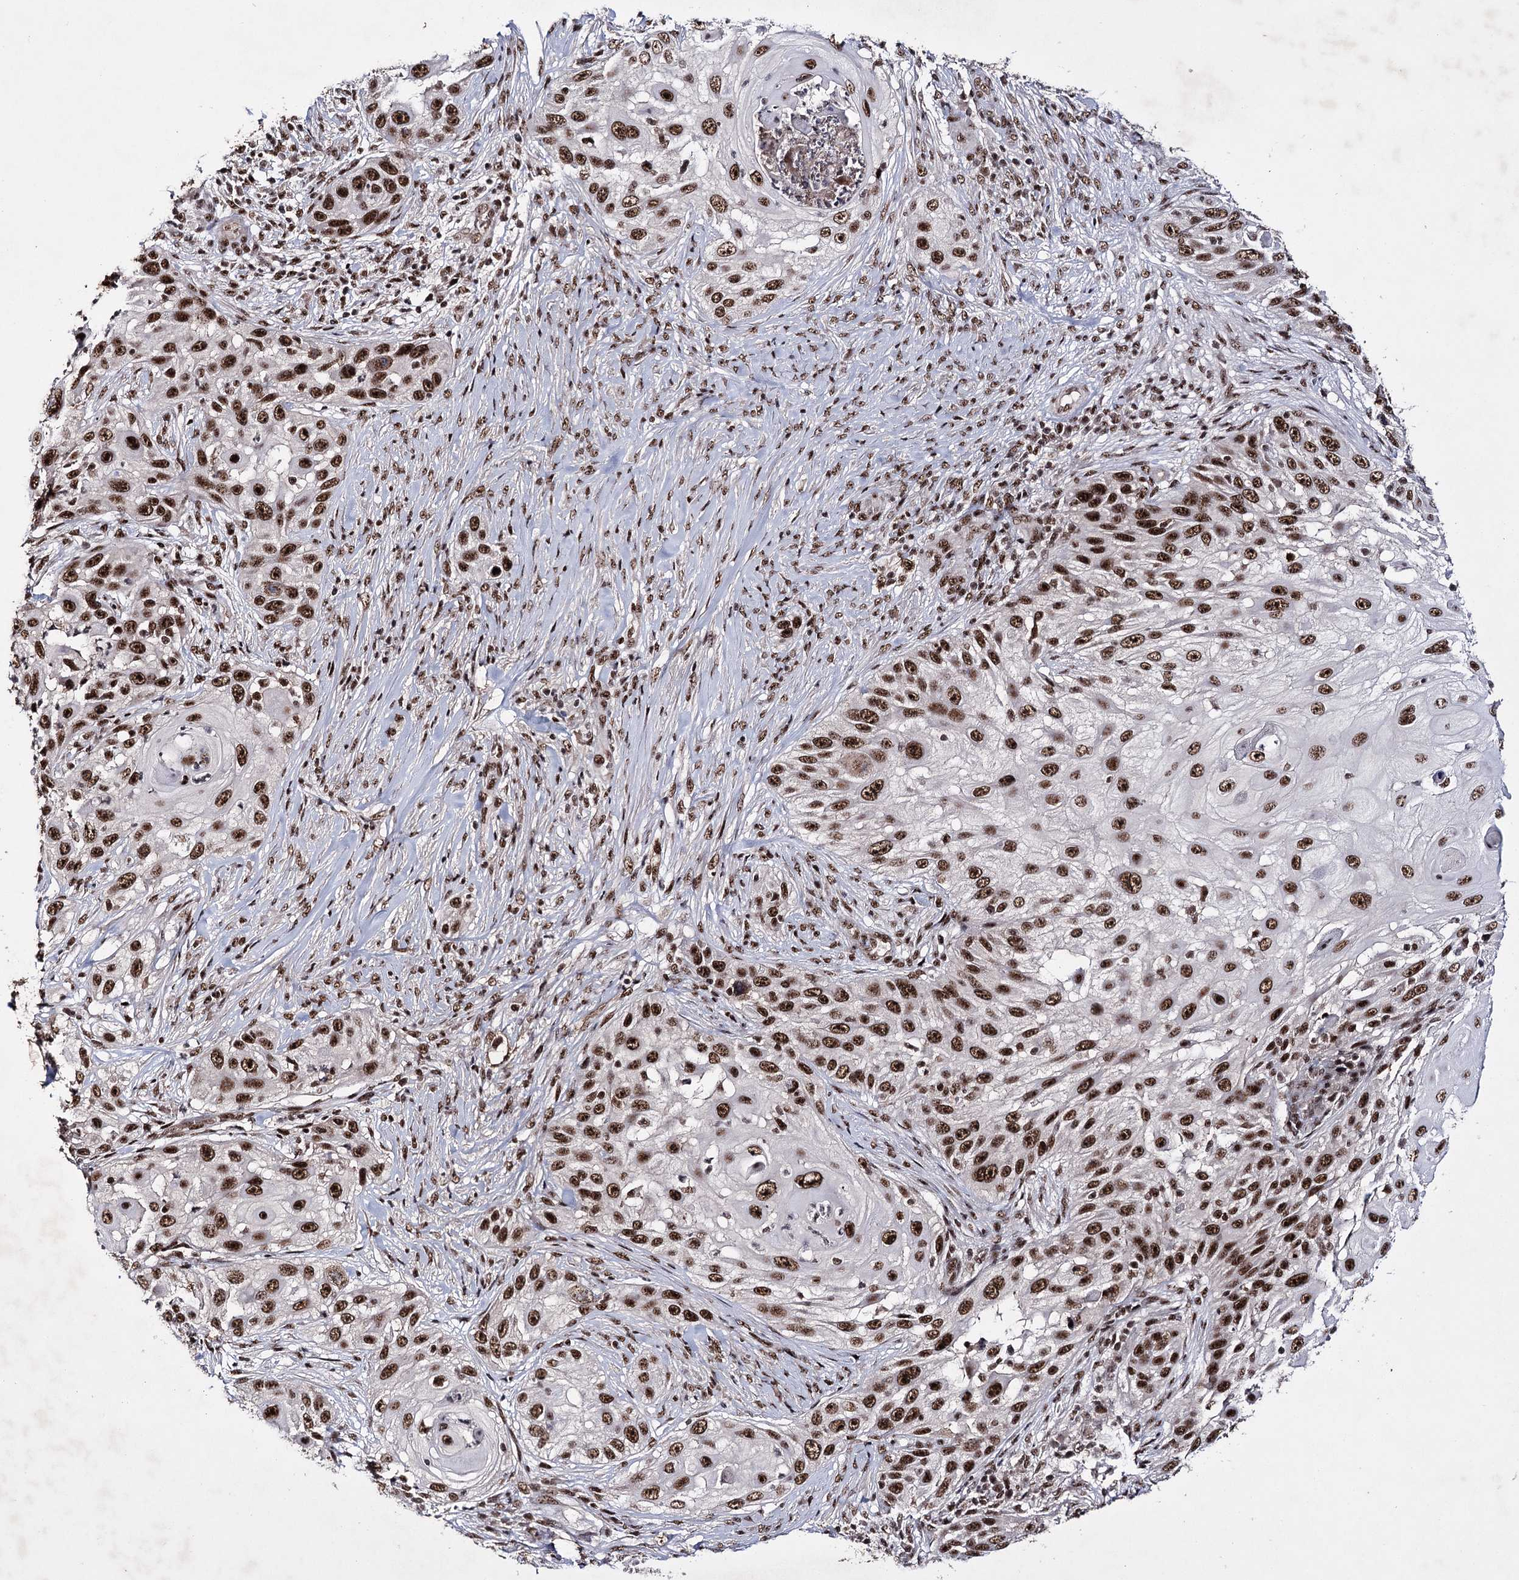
{"staining": {"intensity": "strong", "quantity": ">75%", "location": "nuclear"}, "tissue": "skin cancer", "cell_type": "Tumor cells", "image_type": "cancer", "snomed": [{"axis": "morphology", "description": "Squamous cell carcinoma, NOS"}, {"axis": "topography", "description": "Skin"}], "caption": "Squamous cell carcinoma (skin) stained with DAB immunohistochemistry reveals high levels of strong nuclear positivity in about >75% of tumor cells. The staining is performed using DAB brown chromogen to label protein expression. The nuclei are counter-stained blue using hematoxylin.", "gene": "PRPF40A", "patient": {"sex": "female", "age": 44}}